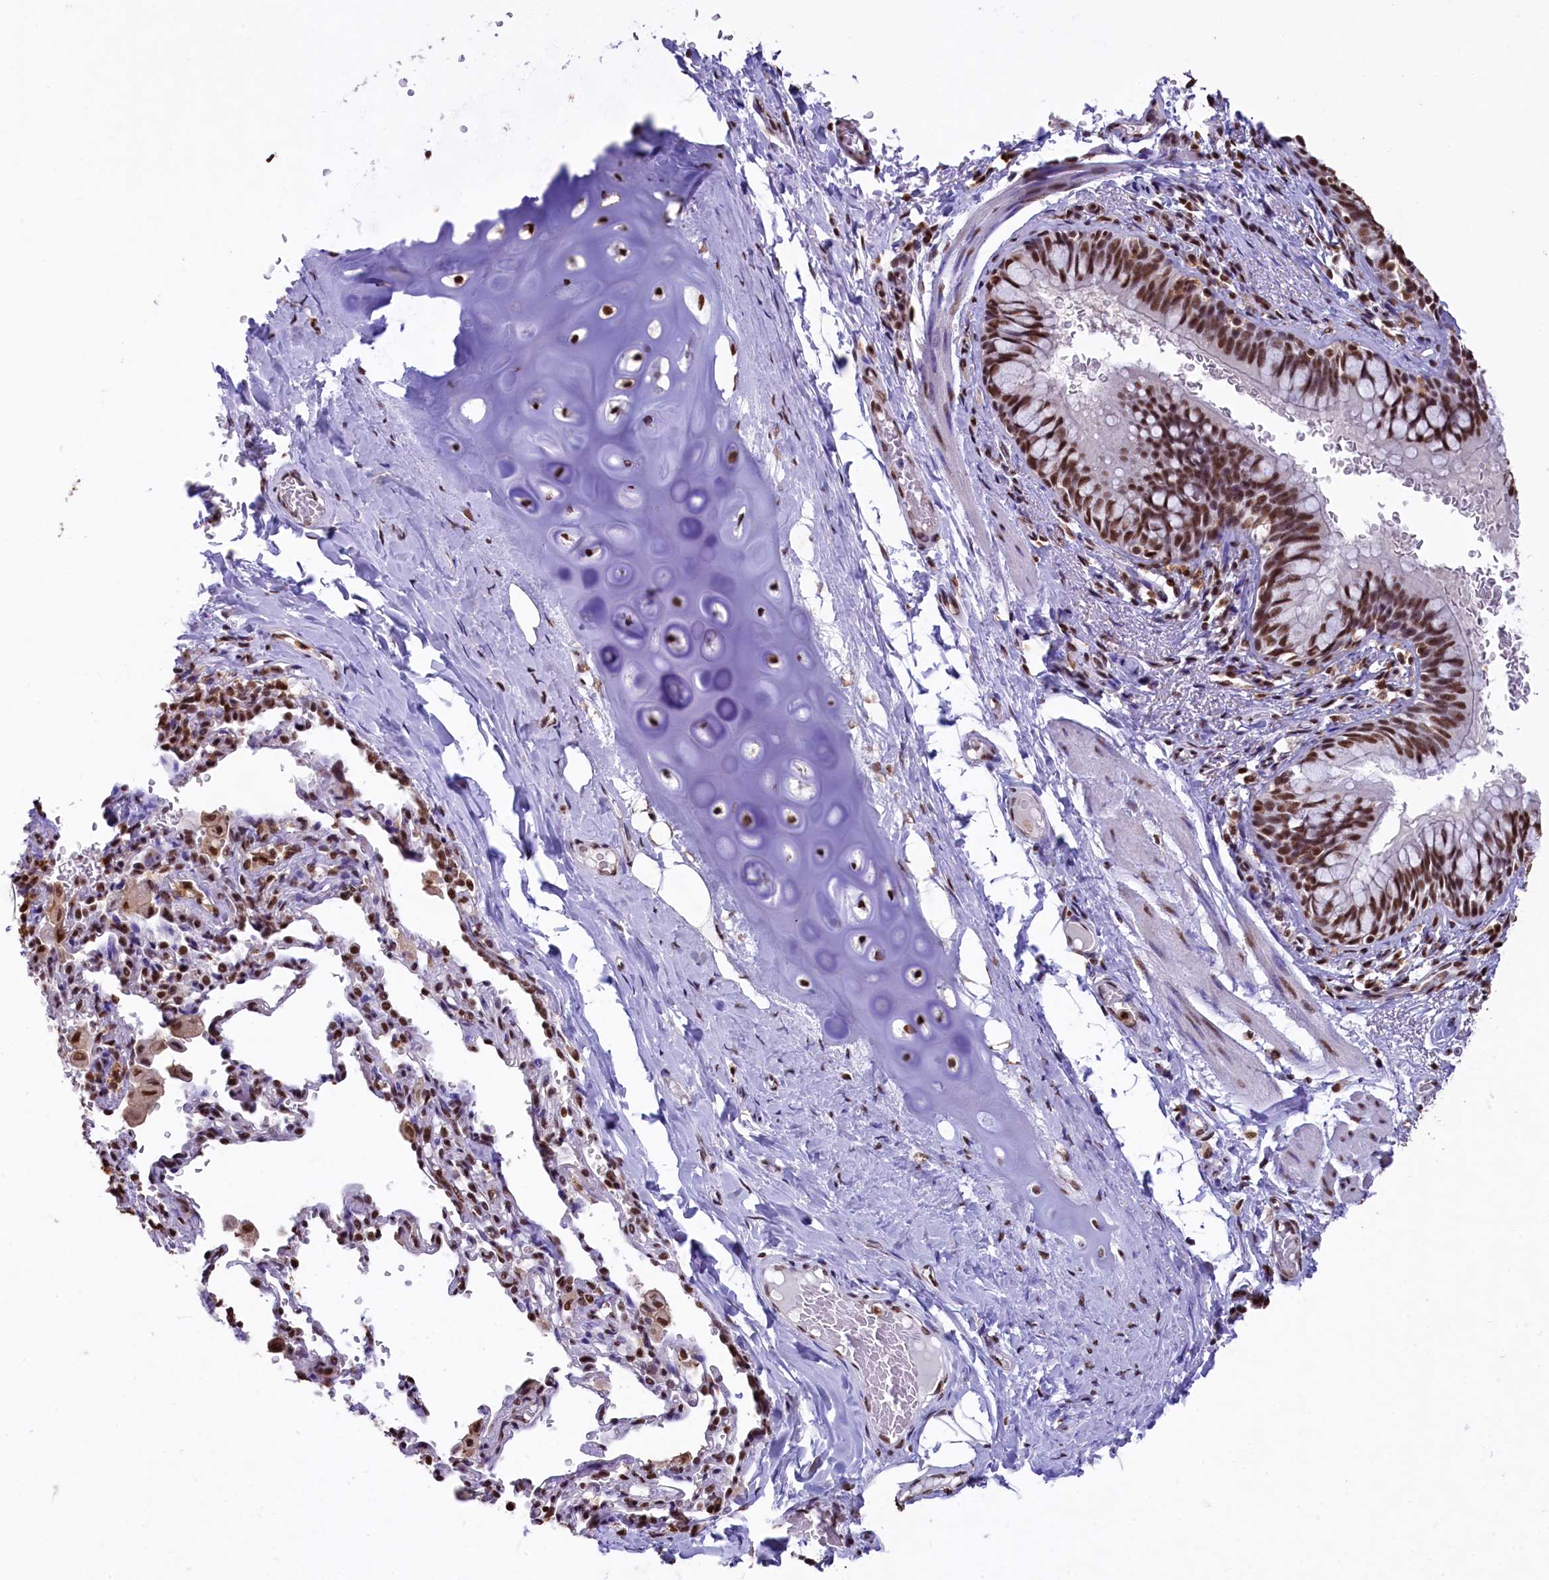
{"staining": {"intensity": "strong", "quantity": ">75%", "location": "nuclear"}, "tissue": "bronchus", "cell_type": "Respiratory epithelial cells", "image_type": "normal", "snomed": [{"axis": "morphology", "description": "Normal tissue, NOS"}, {"axis": "topography", "description": "Cartilage tissue"}, {"axis": "topography", "description": "Bronchus"}], "caption": "Respiratory epithelial cells reveal high levels of strong nuclear staining in about >75% of cells in benign bronchus. (DAB = brown stain, brightfield microscopy at high magnification).", "gene": "SNRPD2", "patient": {"sex": "female", "age": 36}}